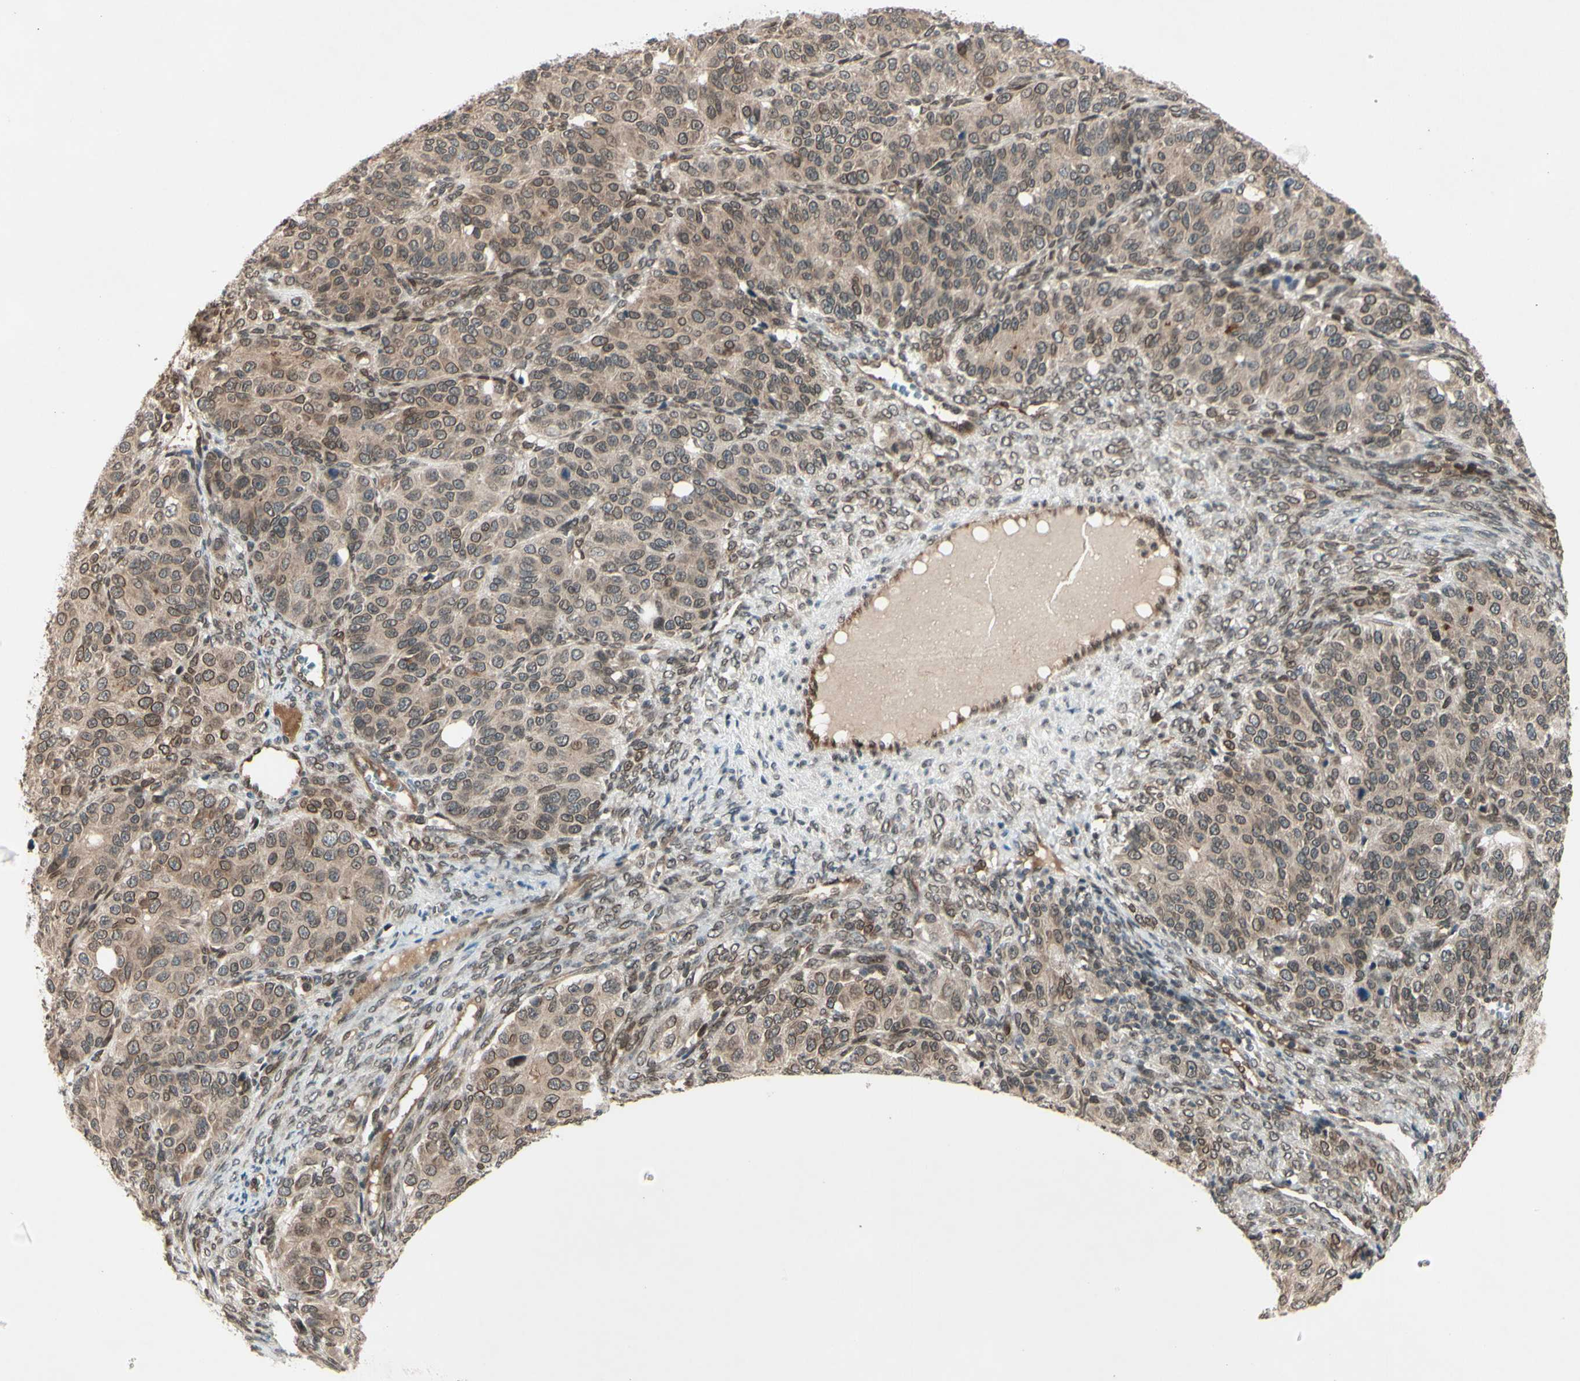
{"staining": {"intensity": "weak", "quantity": ">75%", "location": "cytoplasmic/membranous,nuclear"}, "tissue": "ovarian cancer", "cell_type": "Tumor cells", "image_type": "cancer", "snomed": [{"axis": "morphology", "description": "Carcinoma, endometroid"}, {"axis": "topography", "description": "Ovary"}], "caption": "A brown stain shows weak cytoplasmic/membranous and nuclear positivity of a protein in human ovarian endometroid carcinoma tumor cells.", "gene": "MLF2", "patient": {"sex": "female", "age": 51}}